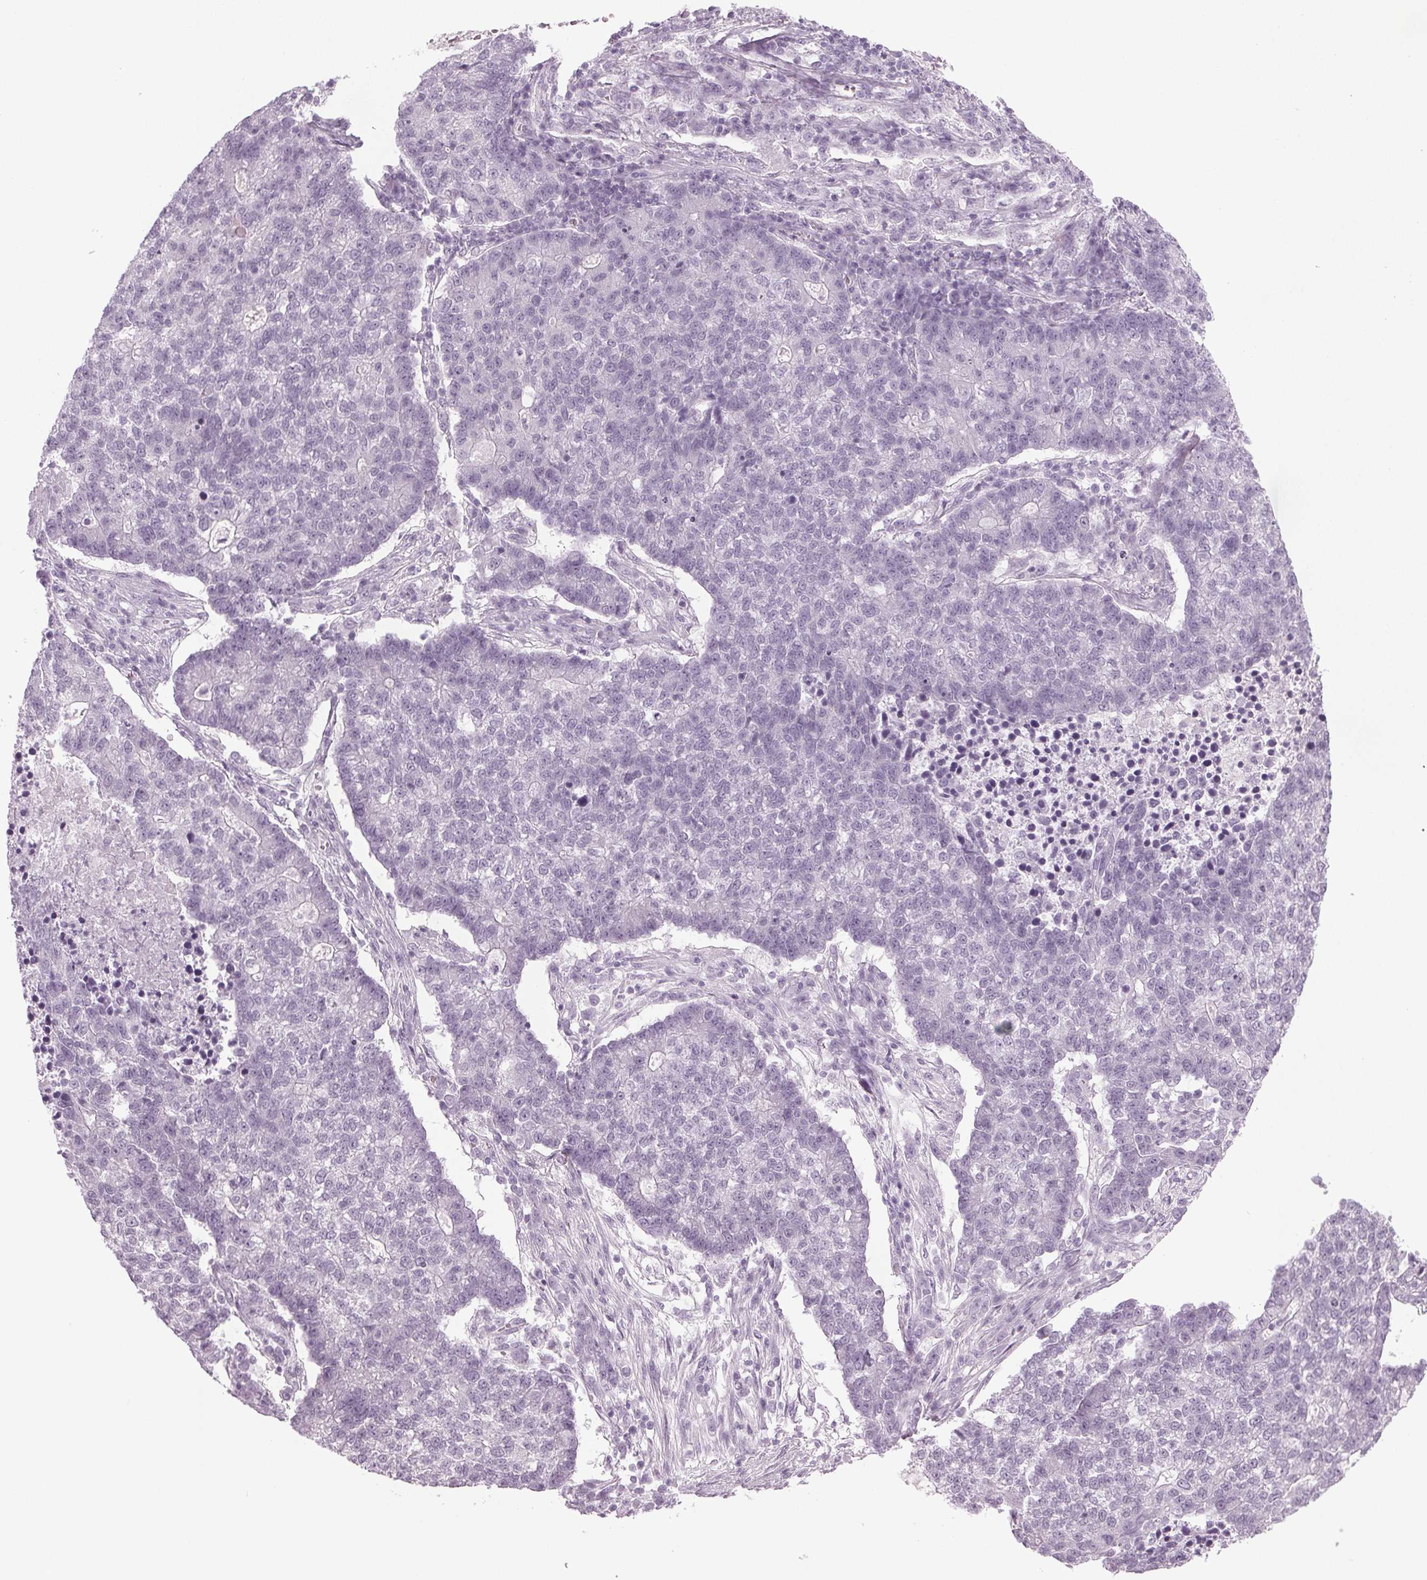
{"staining": {"intensity": "negative", "quantity": "none", "location": "none"}, "tissue": "lung cancer", "cell_type": "Tumor cells", "image_type": "cancer", "snomed": [{"axis": "morphology", "description": "Adenocarcinoma, NOS"}, {"axis": "topography", "description": "Lung"}], "caption": "Immunohistochemistry (IHC) of human adenocarcinoma (lung) reveals no positivity in tumor cells.", "gene": "IGF2BP1", "patient": {"sex": "male", "age": 57}}